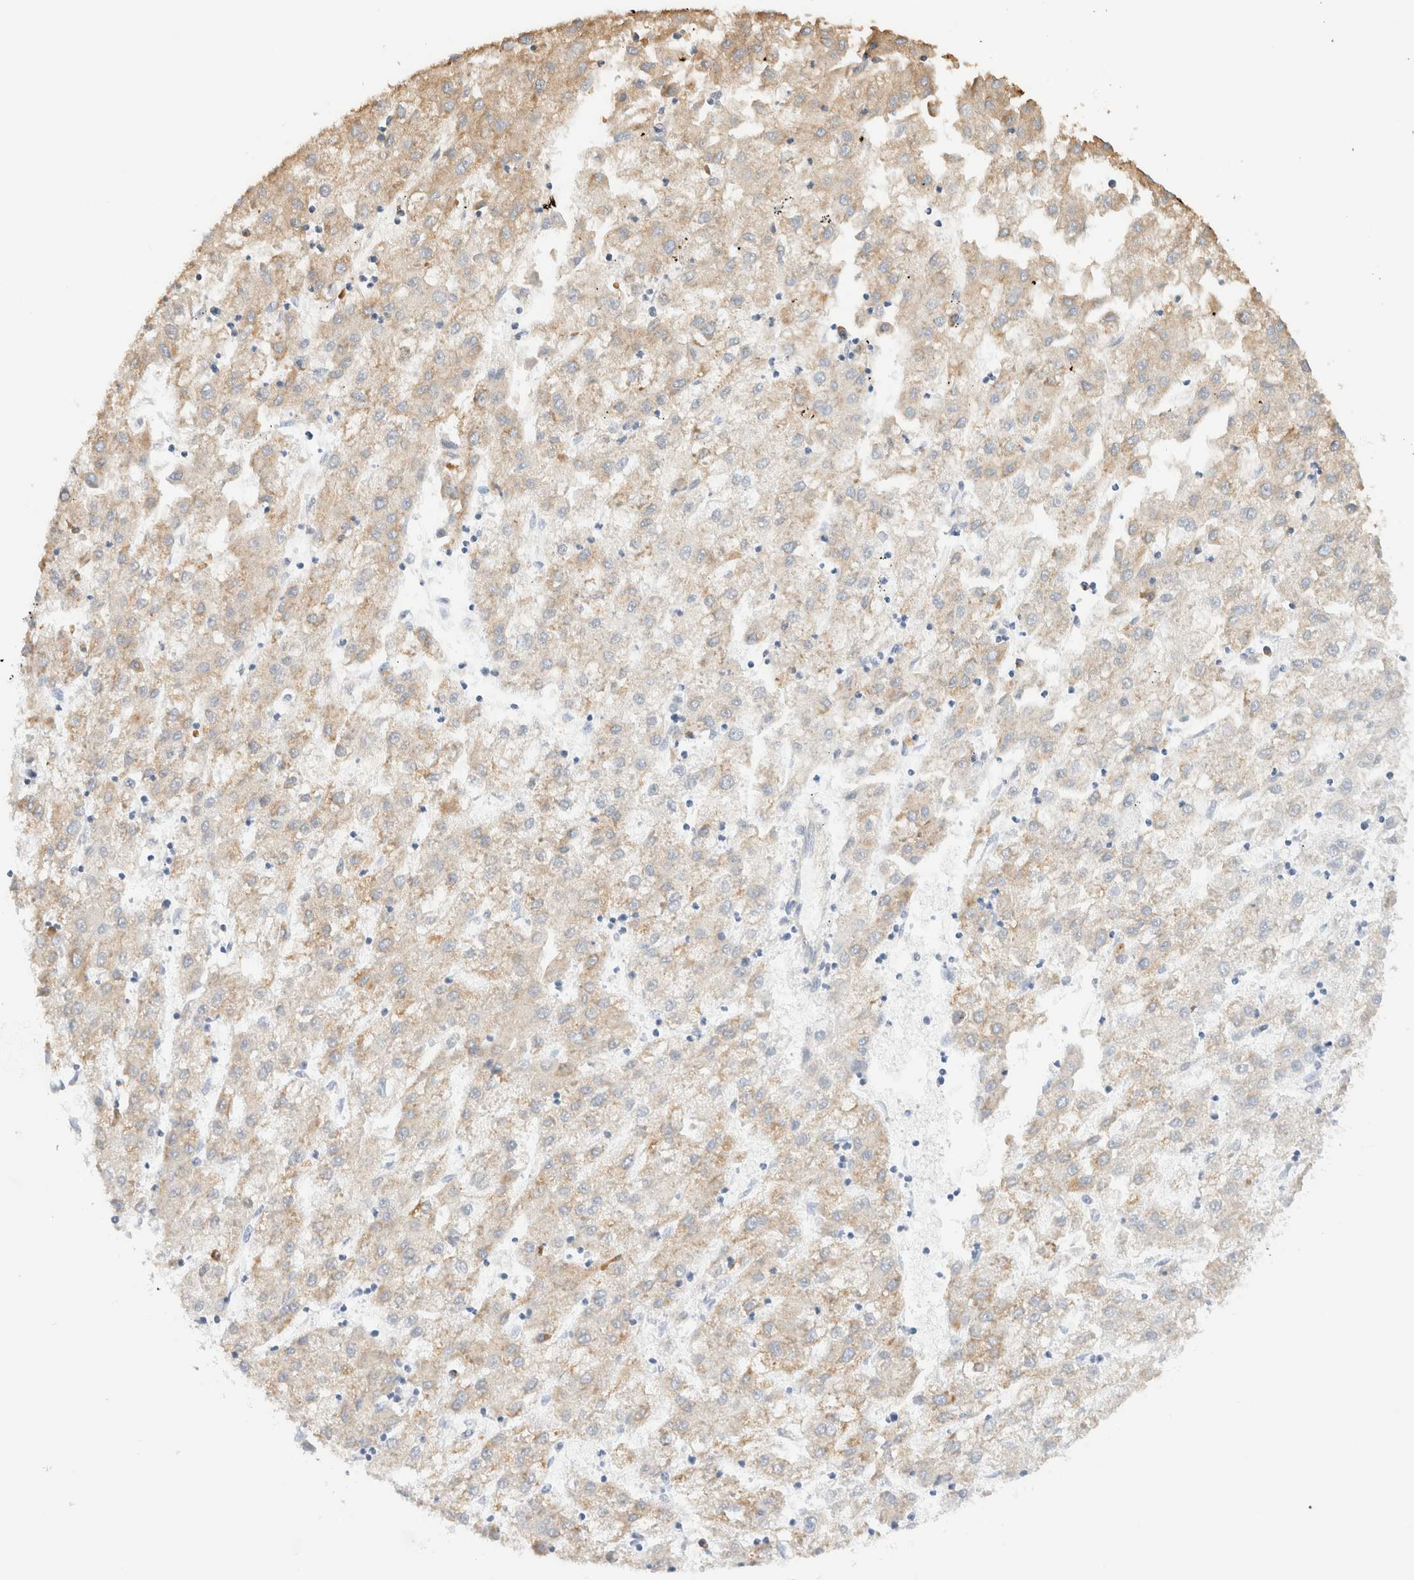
{"staining": {"intensity": "weak", "quantity": "25%-75%", "location": "cytoplasmic/membranous"}, "tissue": "liver cancer", "cell_type": "Tumor cells", "image_type": "cancer", "snomed": [{"axis": "morphology", "description": "Carcinoma, Hepatocellular, NOS"}, {"axis": "topography", "description": "Liver"}], "caption": "Immunohistochemical staining of human hepatocellular carcinoma (liver) displays low levels of weak cytoplasmic/membranous staining in about 25%-75% of tumor cells.", "gene": "SYVN1", "patient": {"sex": "male", "age": 72}}